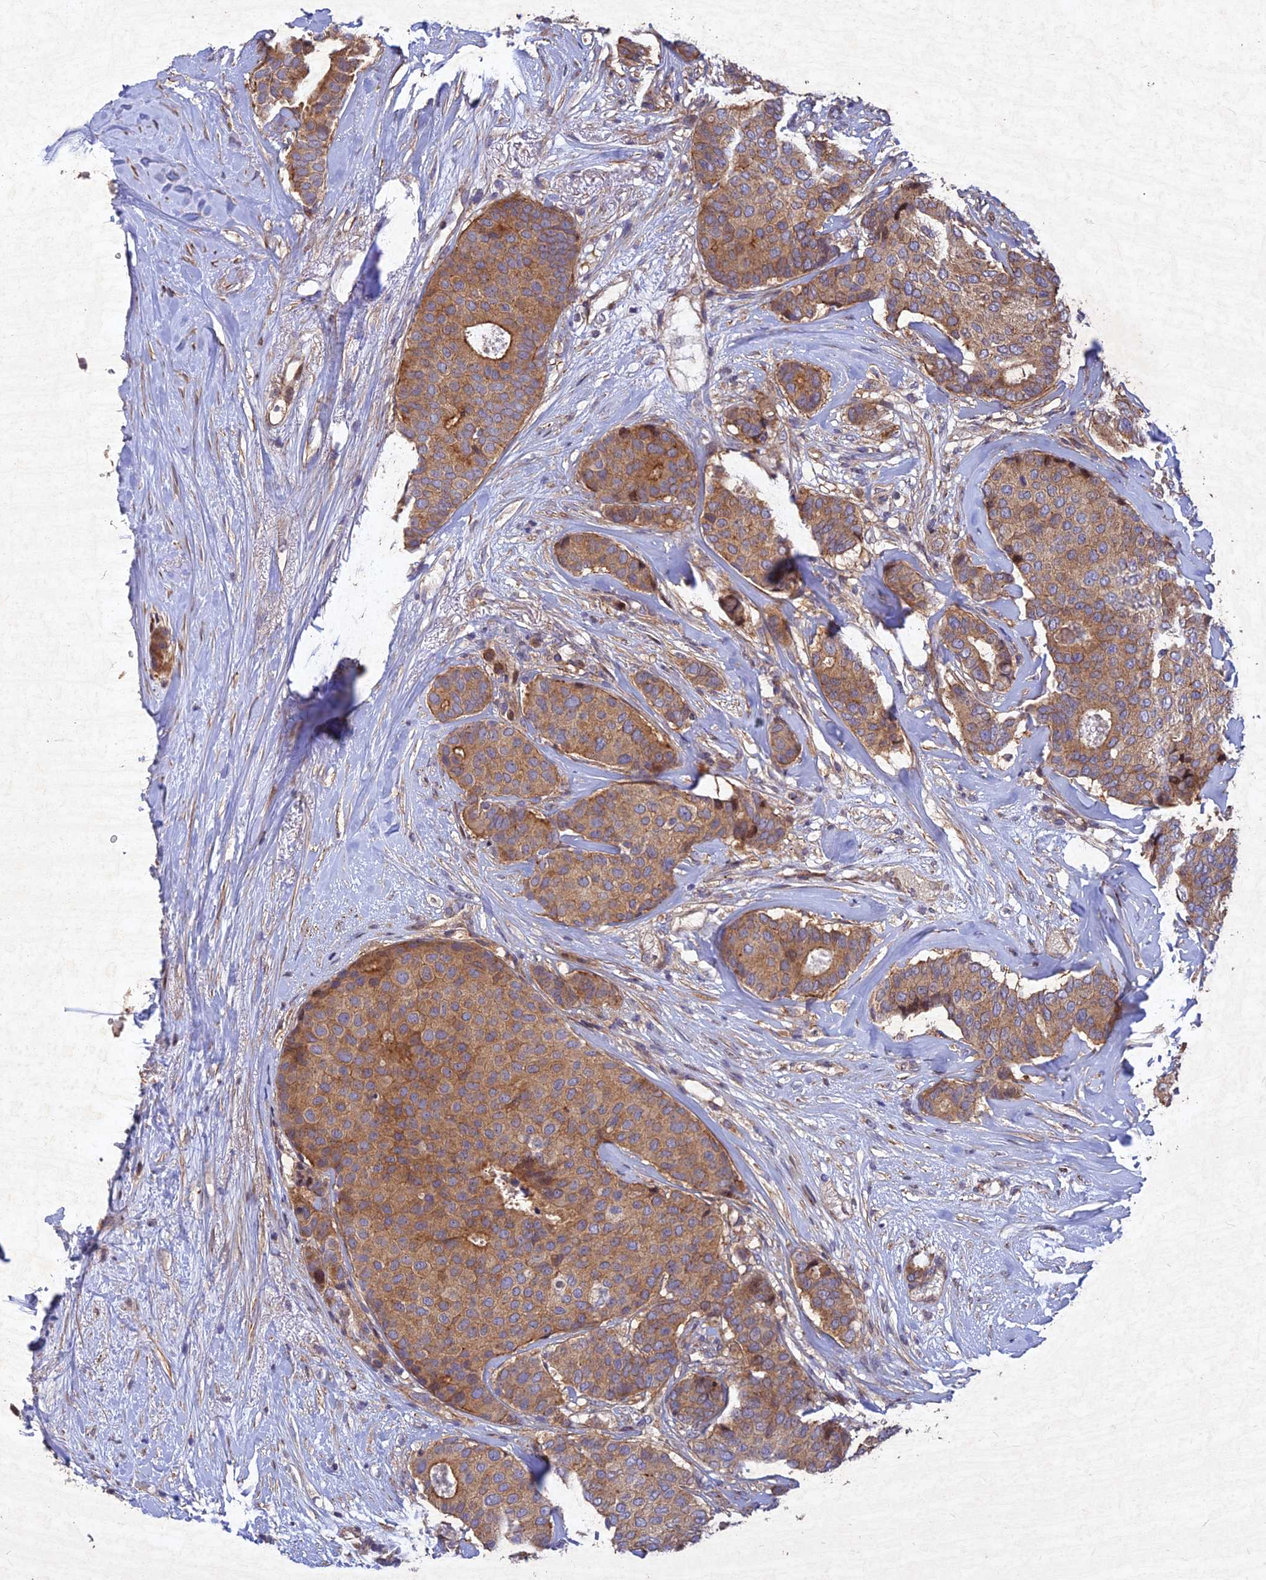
{"staining": {"intensity": "moderate", "quantity": ">75%", "location": "cytoplasmic/membranous"}, "tissue": "breast cancer", "cell_type": "Tumor cells", "image_type": "cancer", "snomed": [{"axis": "morphology", "description": "Duct carcinoma"}, {"axis": "topography", "description": "Breast"}], "caption": "Brown immunohistochemical staining in human breast cancer (intraductal carcinoma) displays moderate cytoplasmic/membranous expression in approximately >75% of tumor cells.", "gene": "RELCH", "patient": {"sex": "female", "age": 75}}